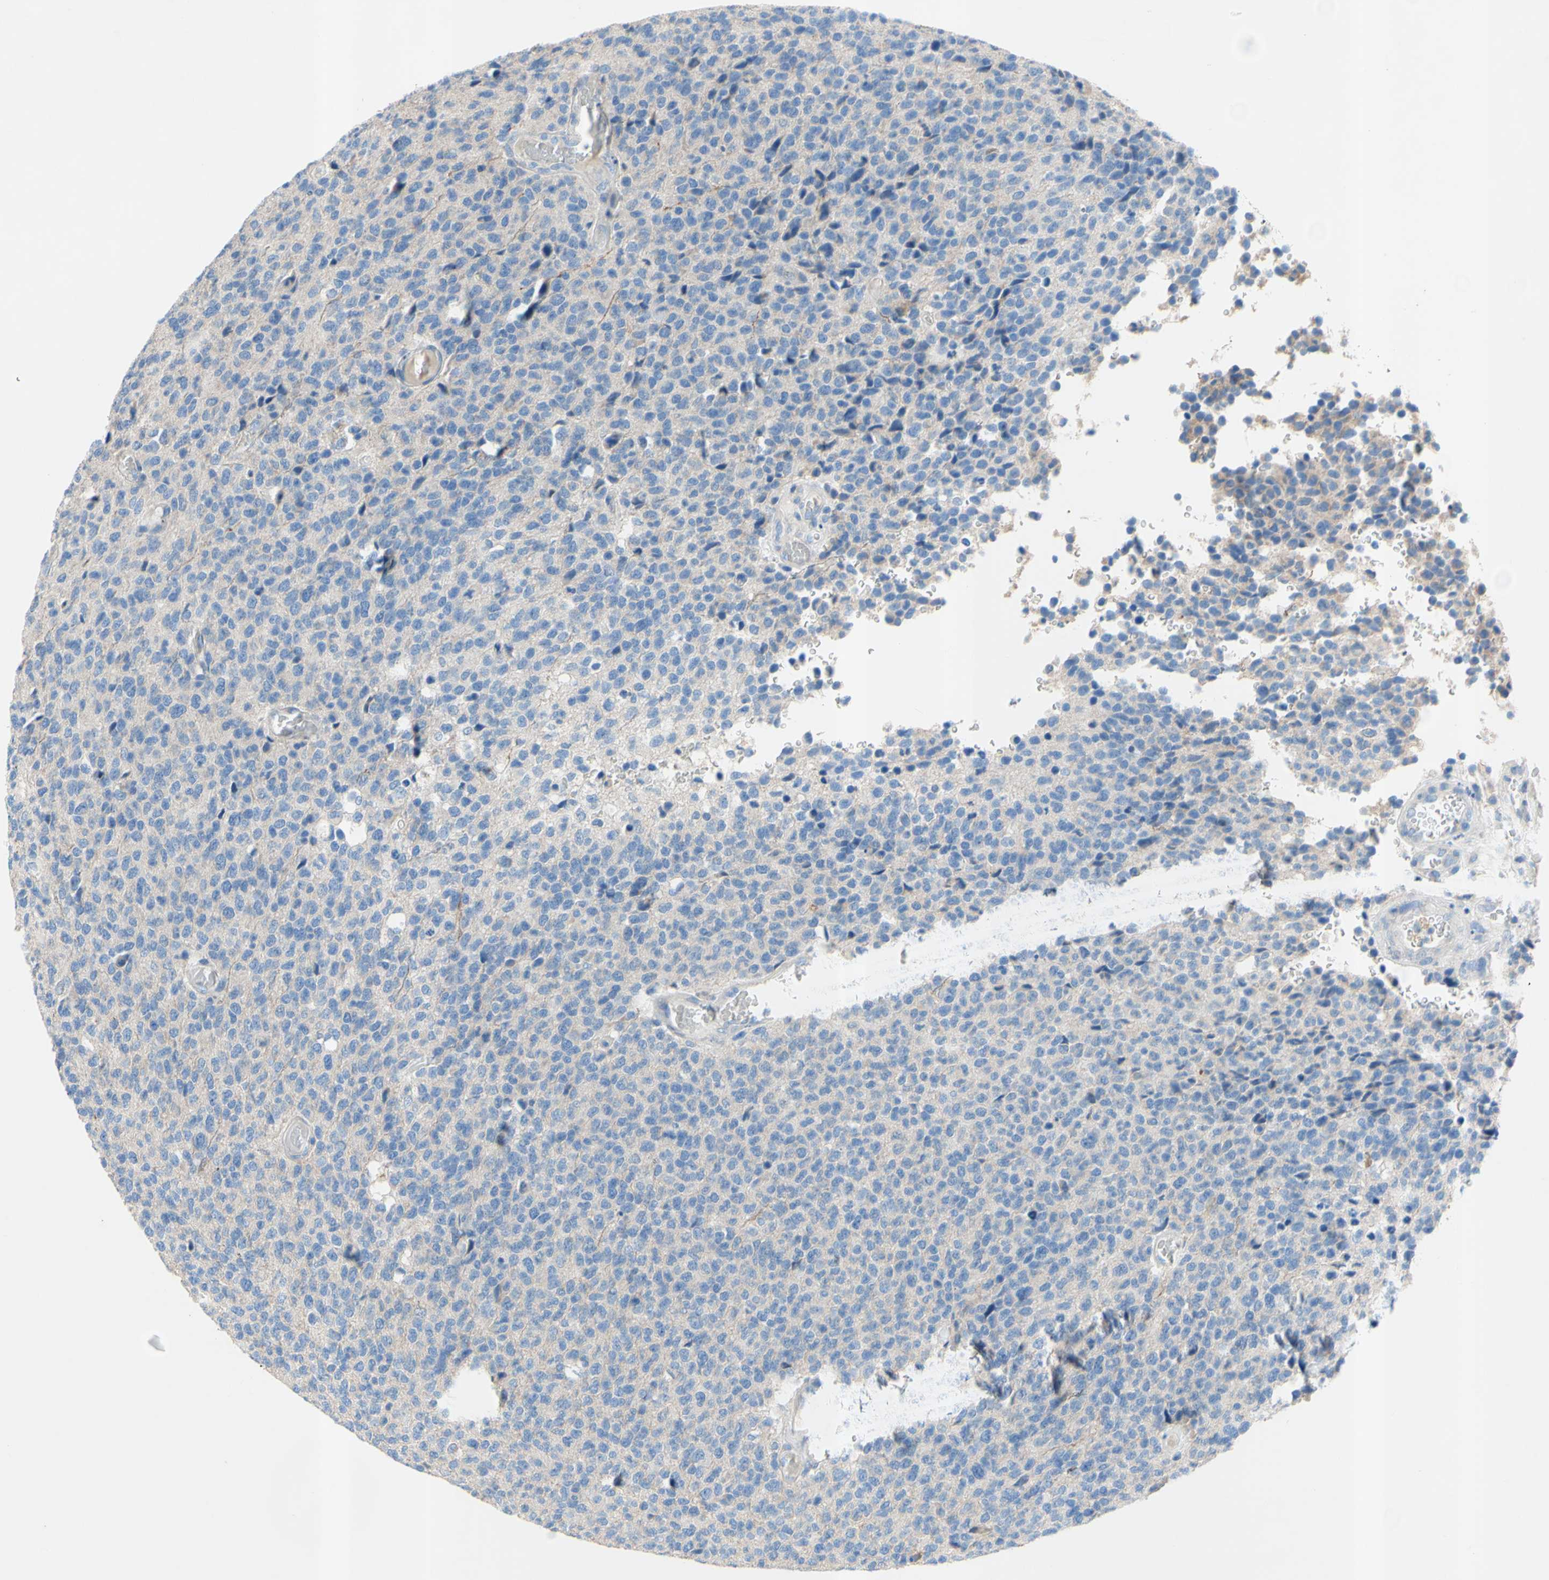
{"staining": {"intensity": "negative", "quantity": "none", "location": "none"}, "tissue": "glioma", "cell_type": "Tumor cells", "image_type": "cancer", "snomed": [{"axis": "morphology", "description": "Glioma, malignant, High grade"}, {"axis": "topography", "description": "pancreas cauda"}], "caption": "The immunohistochemistry histopathology image has no significant expression in tumor cells of malignant glioma (high-grade) tissue.", "gene": "TMIGD2", "patient": {"sex": "male", "age": 60}}